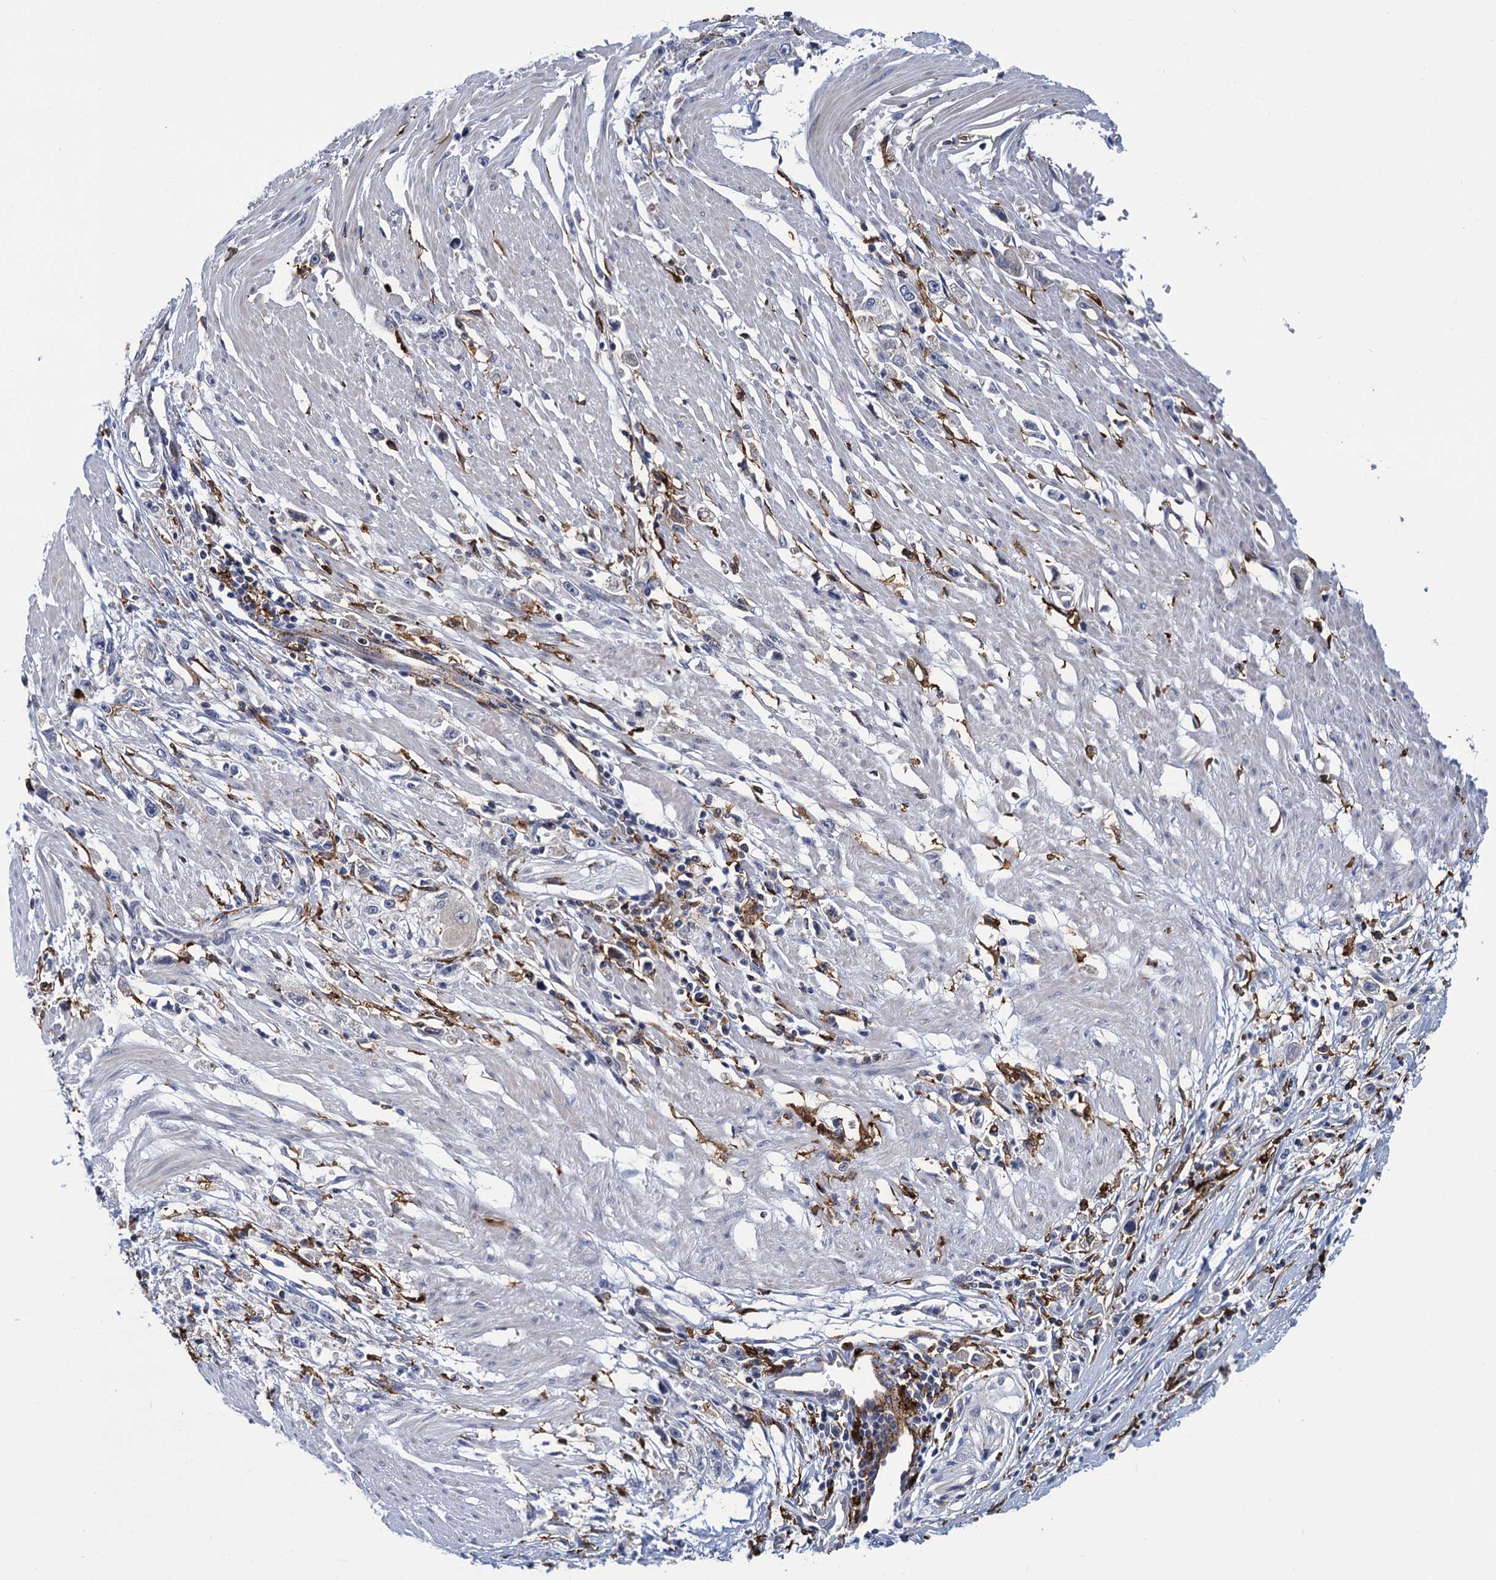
{"staining": {"intensity": "negative", "quantity": "none", "location": "none"}, "tissue": "stomach cancer", "cell_type": "Tumor cells", "image_type": "cancer", "snomed": [{"axis": "morphology", "description": "Adenocarcinoma, NOS"}, {"axis": "topography", "description": "Stomach"}], "caption": "High power microscopy histopathology image of an immunohistochemistry micrograph of stomach adenocarcinoma, revealing no significant staining in tumor cells.", "gene": "DNHD1", "patient": {"sex": "female", "age": 59}}